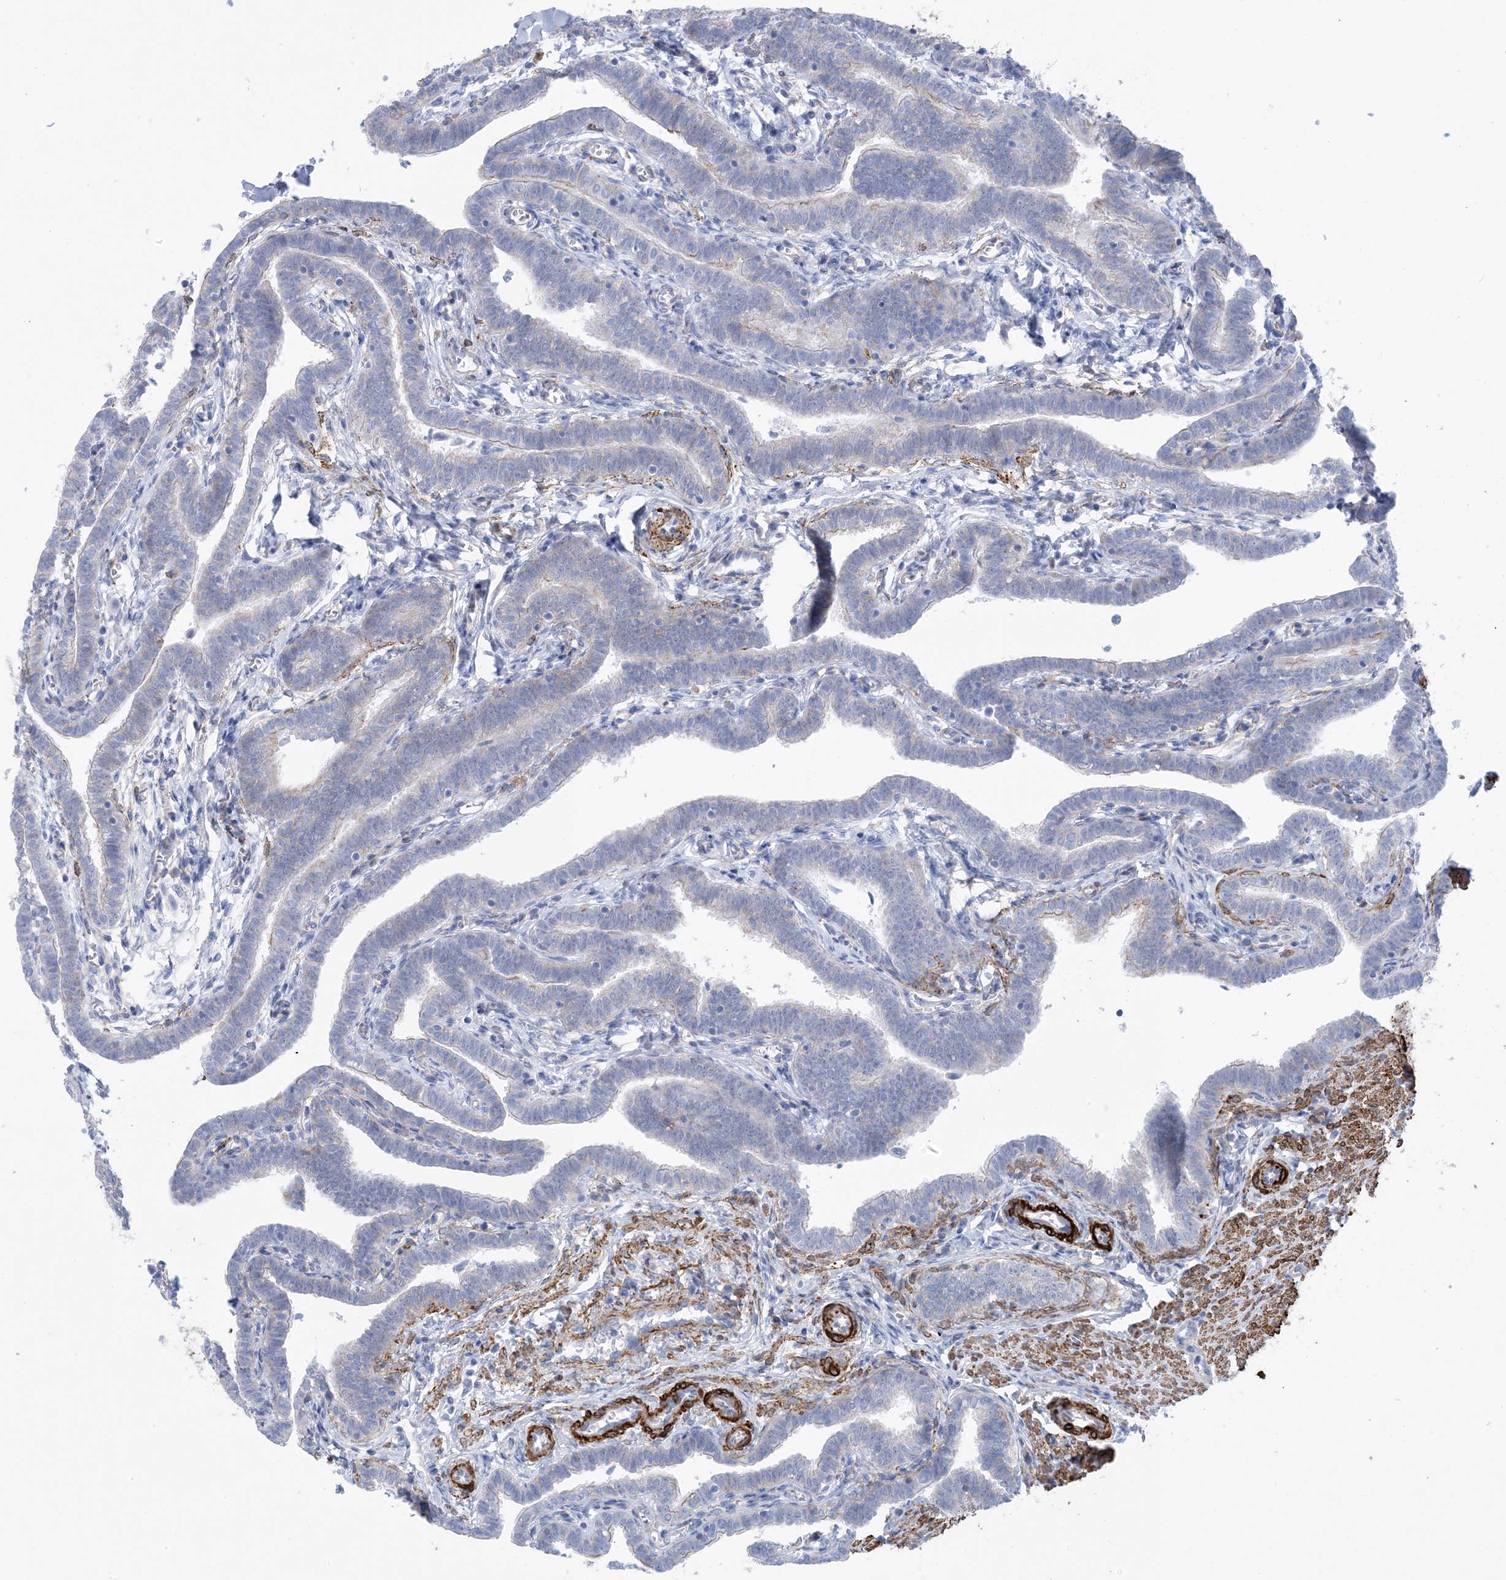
{"staining": {"intensity": "weak", "quantity": "25%-75%", "location": "cytoplasmic/membranous"}, "tissue": "fallopian tube", "cell_type": "Glandular cells", "image_type": "normal", "snomed": [{"axis": "morphology", "description": "Normal tissue, NOS"}, {"axis": "topography", "description": "Fallopian tube"}], "caption": "This is a micrograph of IHC staining of normal fallopian tube, which shows weak staining in the cytoplasmic/membranous of glandular cells.", "gene": "SHANK1", "patient": {"sex": "female", "age": 36}}